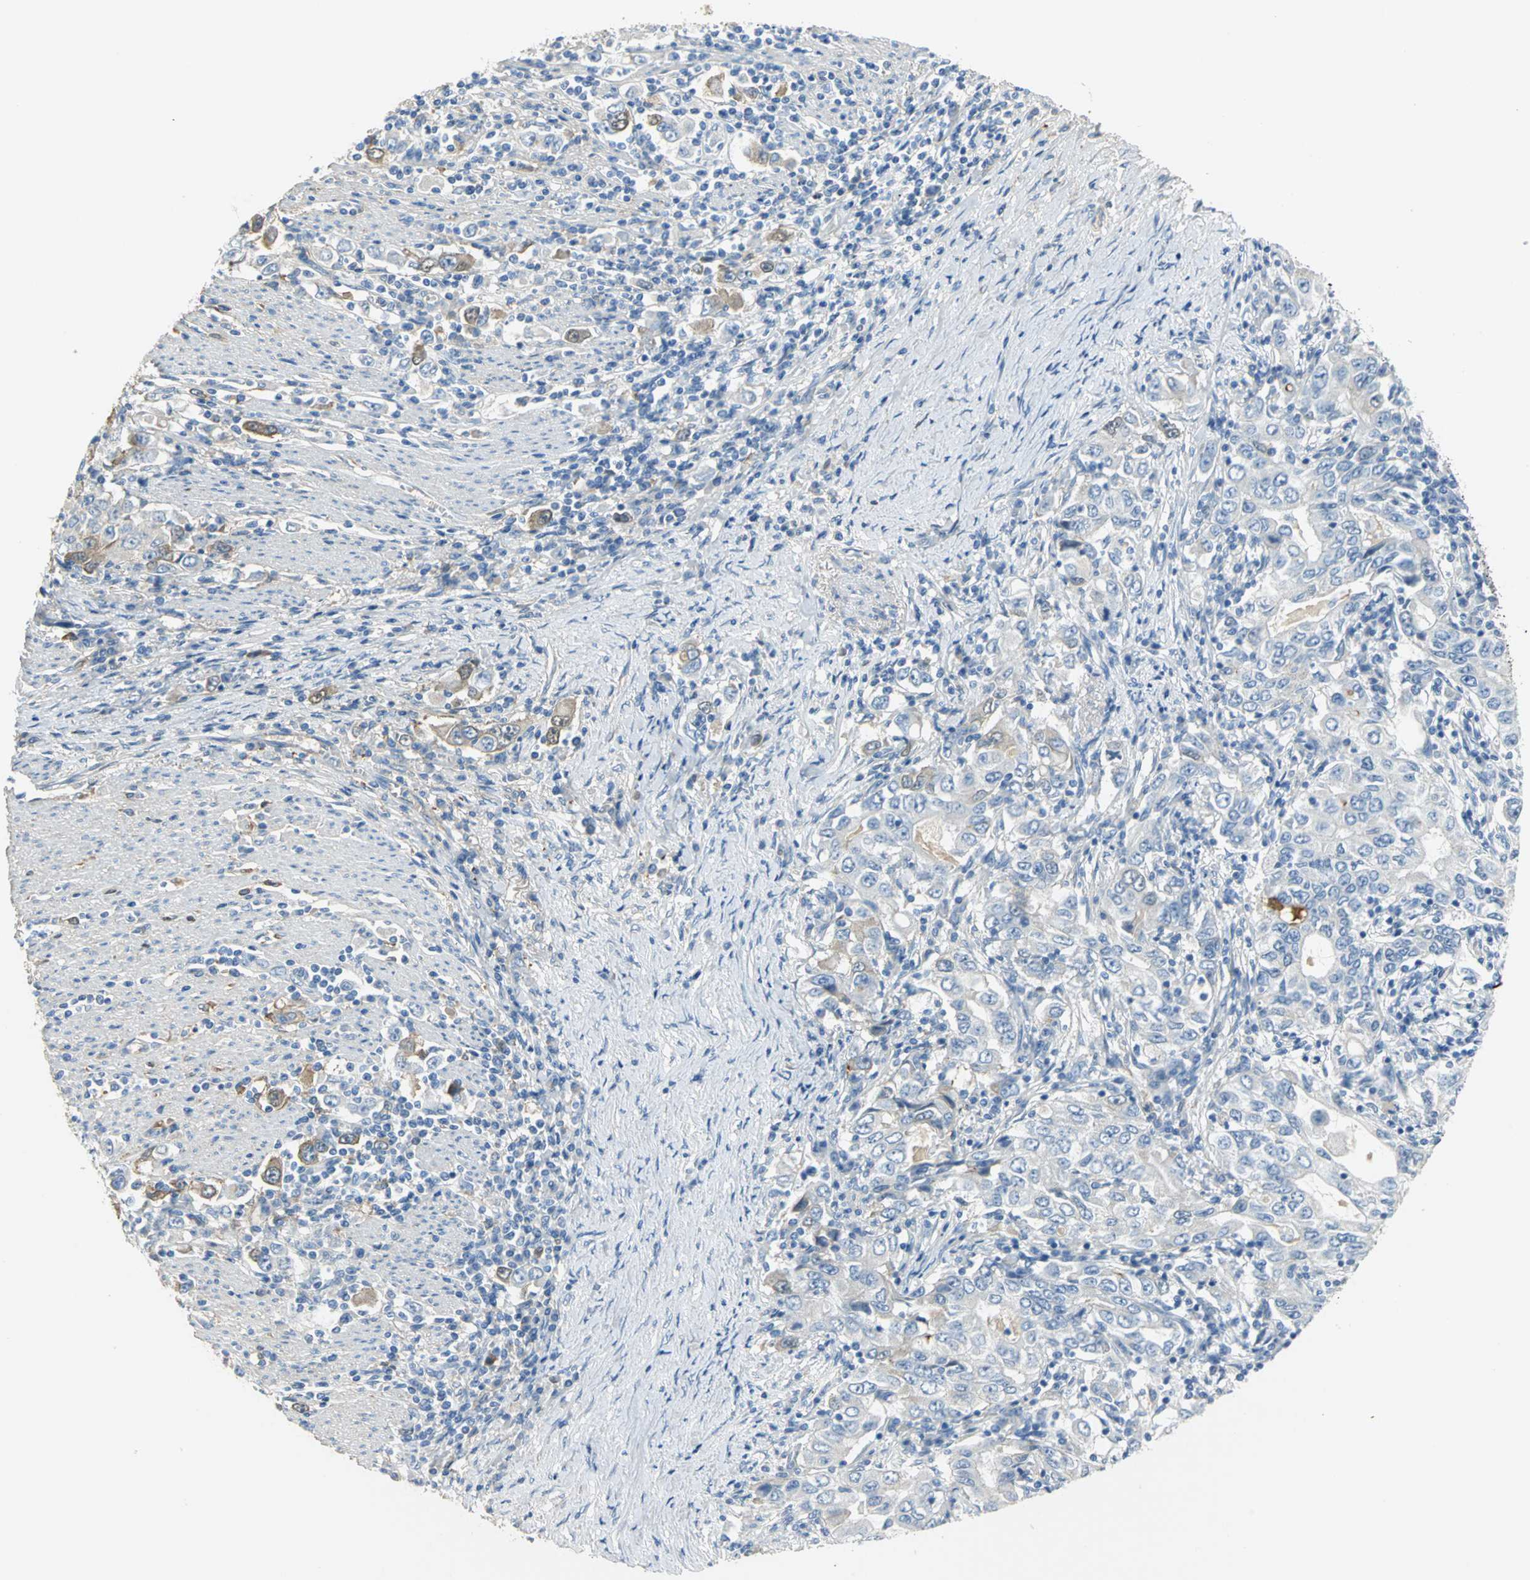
{"staining": {"intensity": "moderate", "quantity": "25%-75%", "location": "cytoplasmic/membranous"}, "tissue": "stomach cancer", "cell_type": "Tumor cells", "image_type": "cancer", "snomed": [{"axis": "morphology", "description": "Adenocarcinoma, NOS"}, {"axis": "topography", "description": "Stomach, lower"}], "caption": "About 25%-75% of tumor cells in human adenocarcinoma (stomach) reveal moderate cytoplasmic/membranous protein expression as visualized by brown immunohistochemical staining.", "gene": "GYG2", "patient": {"sex": "female", "age": 72}}